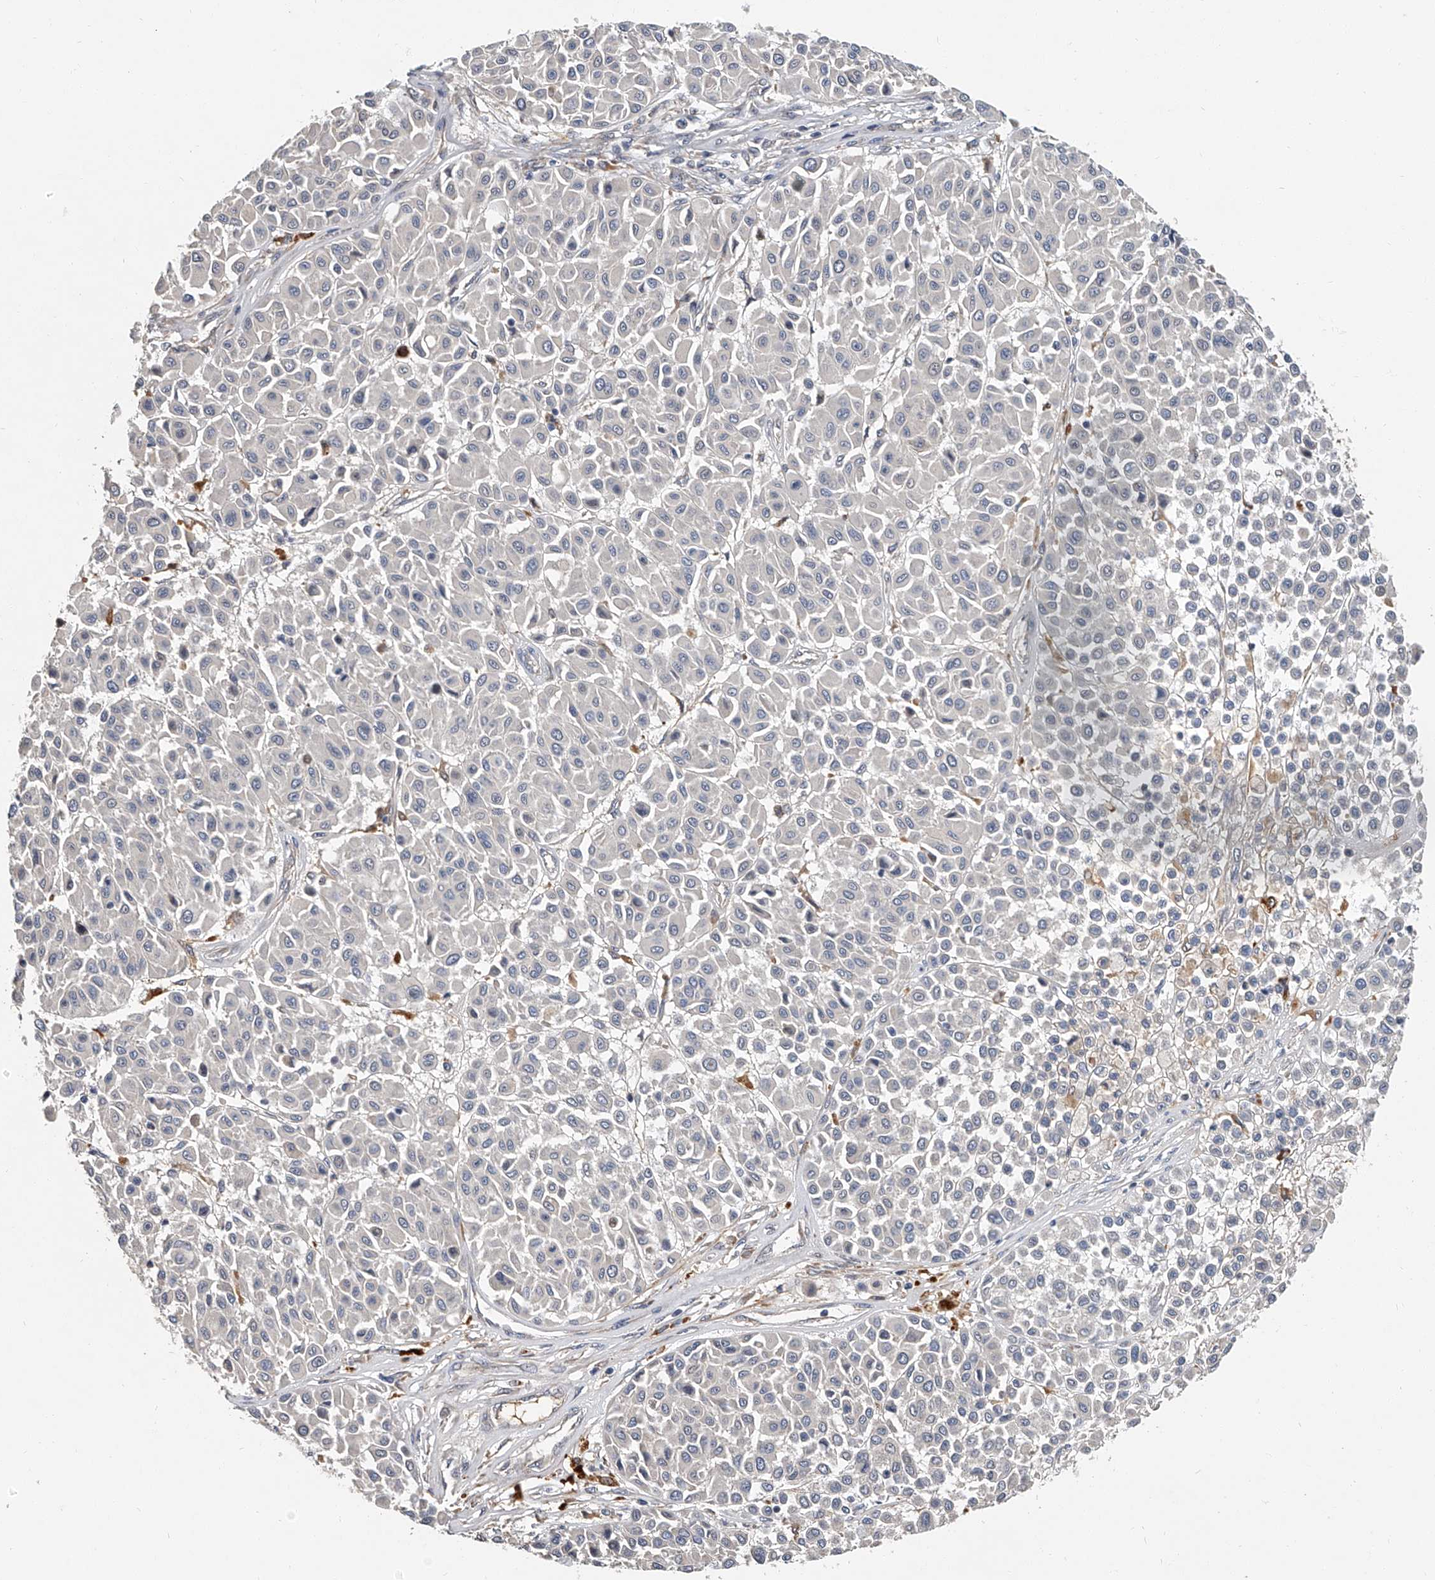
{"staining": {"intensity": "negative", "quantity": "none", "location": "none"}, "tissue": "melanoma", "cell_type": "Tumor cells", "image_type": "cancer", "snomed": [{"axis": "morphology", "description": "Malignant melanoma, Metastatic site"}, {"axis": "topography", "description": "Soft tissue"}], "caption": "Immunohistochemistry (IHC) of melanoma demonstrates no staining in tumor cells. The staining is performed using DAB (3,3'-diaminobenzidine) brown chromogen with nuclei counter-stained in using hematoxylin.", "gene": "JAG2", "patient": {"sex": "male", "age": 41}}